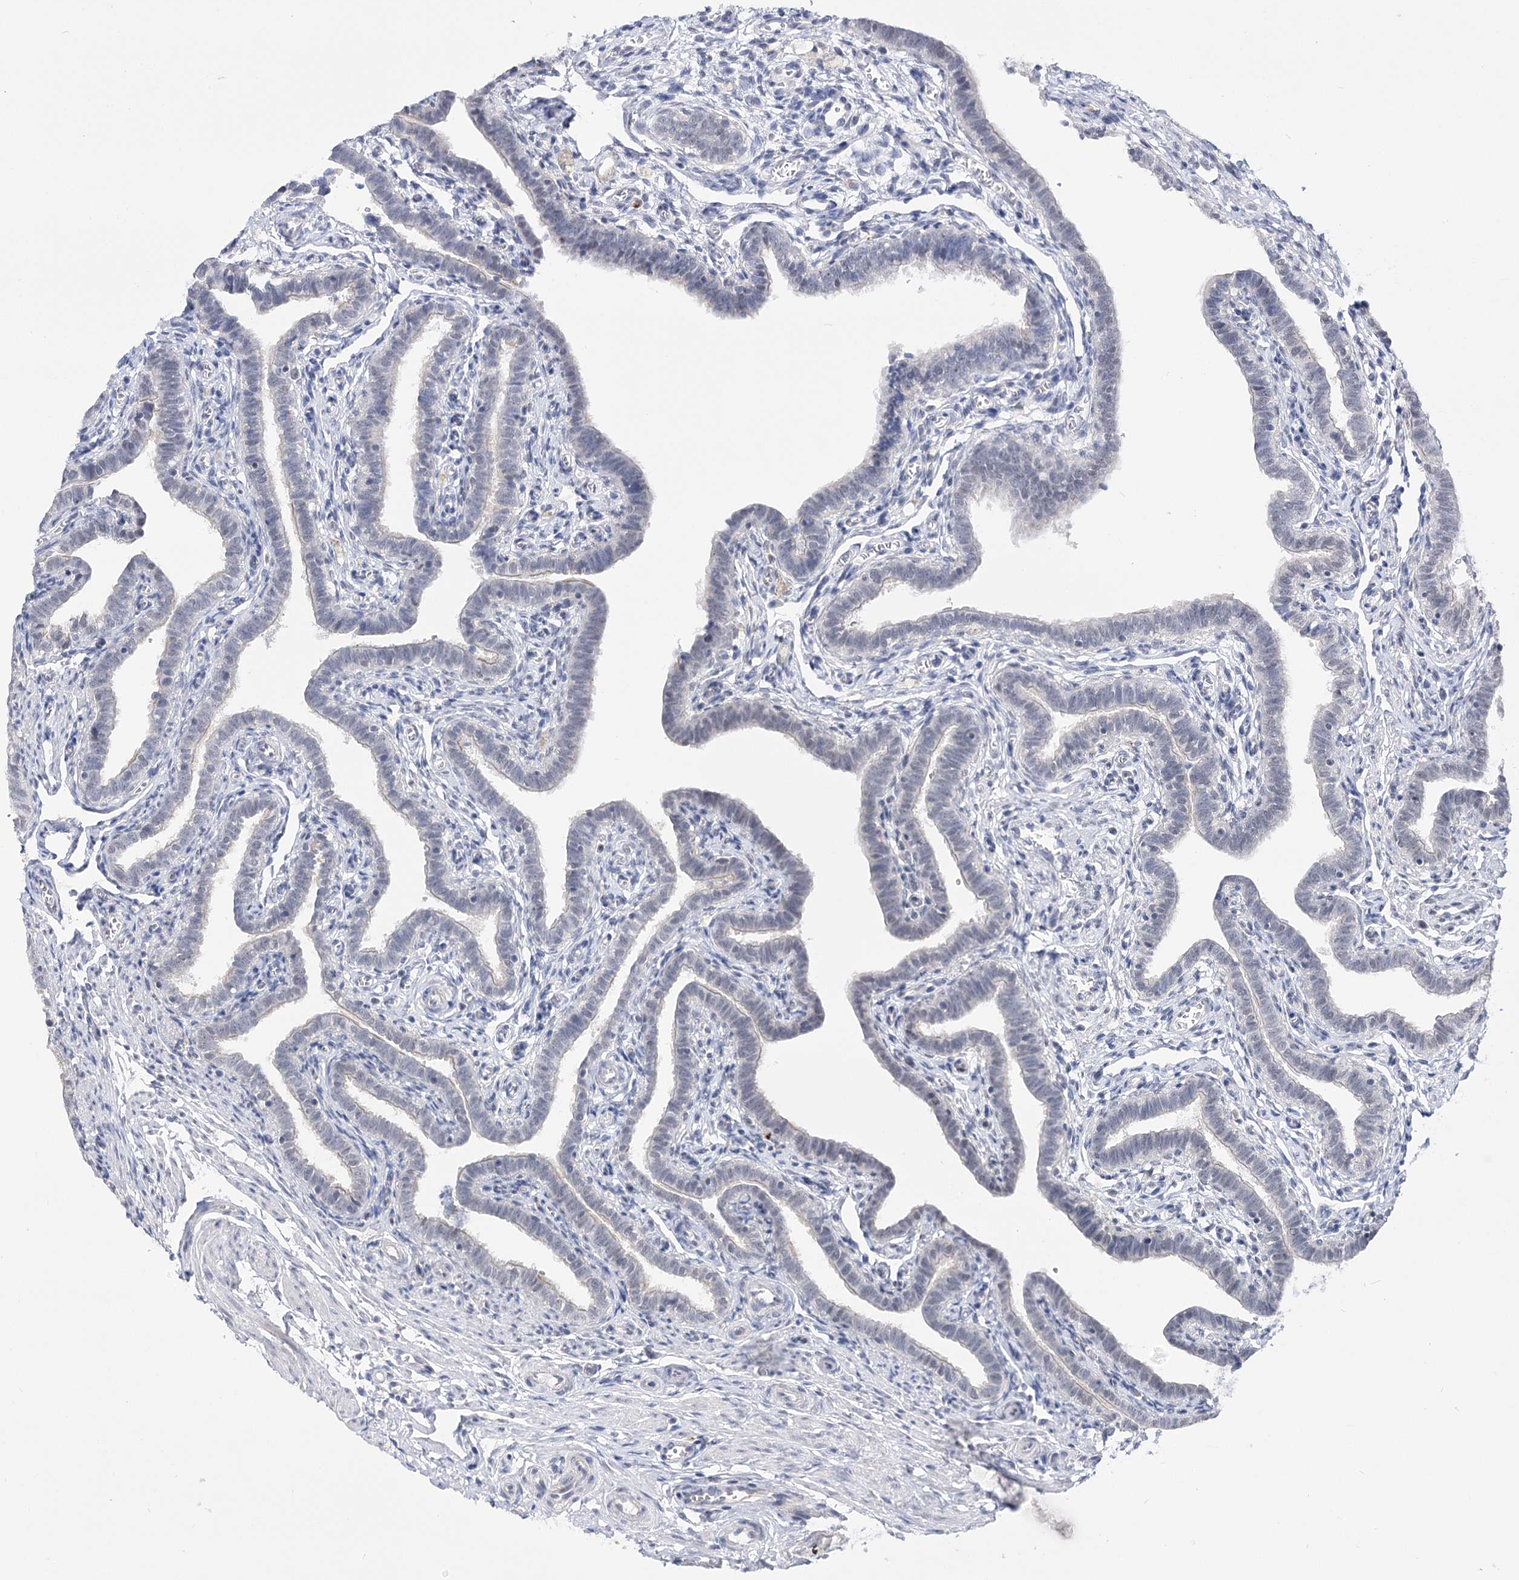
{"staining": {"intensity": "negative", "quantity": "none", "location": "none"}, "tissue": "fallopian tube", "cell_type": "Glandular cells", "image_type": "normal", "snomed": [{"axis": "morphology", "description": "Normal tissue, NOS"}, {"axis": "topography", "description": "Fallopian tube"}], "caption": "This is a photomicrograph of immunohistochemistry staining of benign fallopian tube, which shows no positivity in glandular cells.", "gene": "ATP10B", "patient": {"sex": "female", "age": 36}}